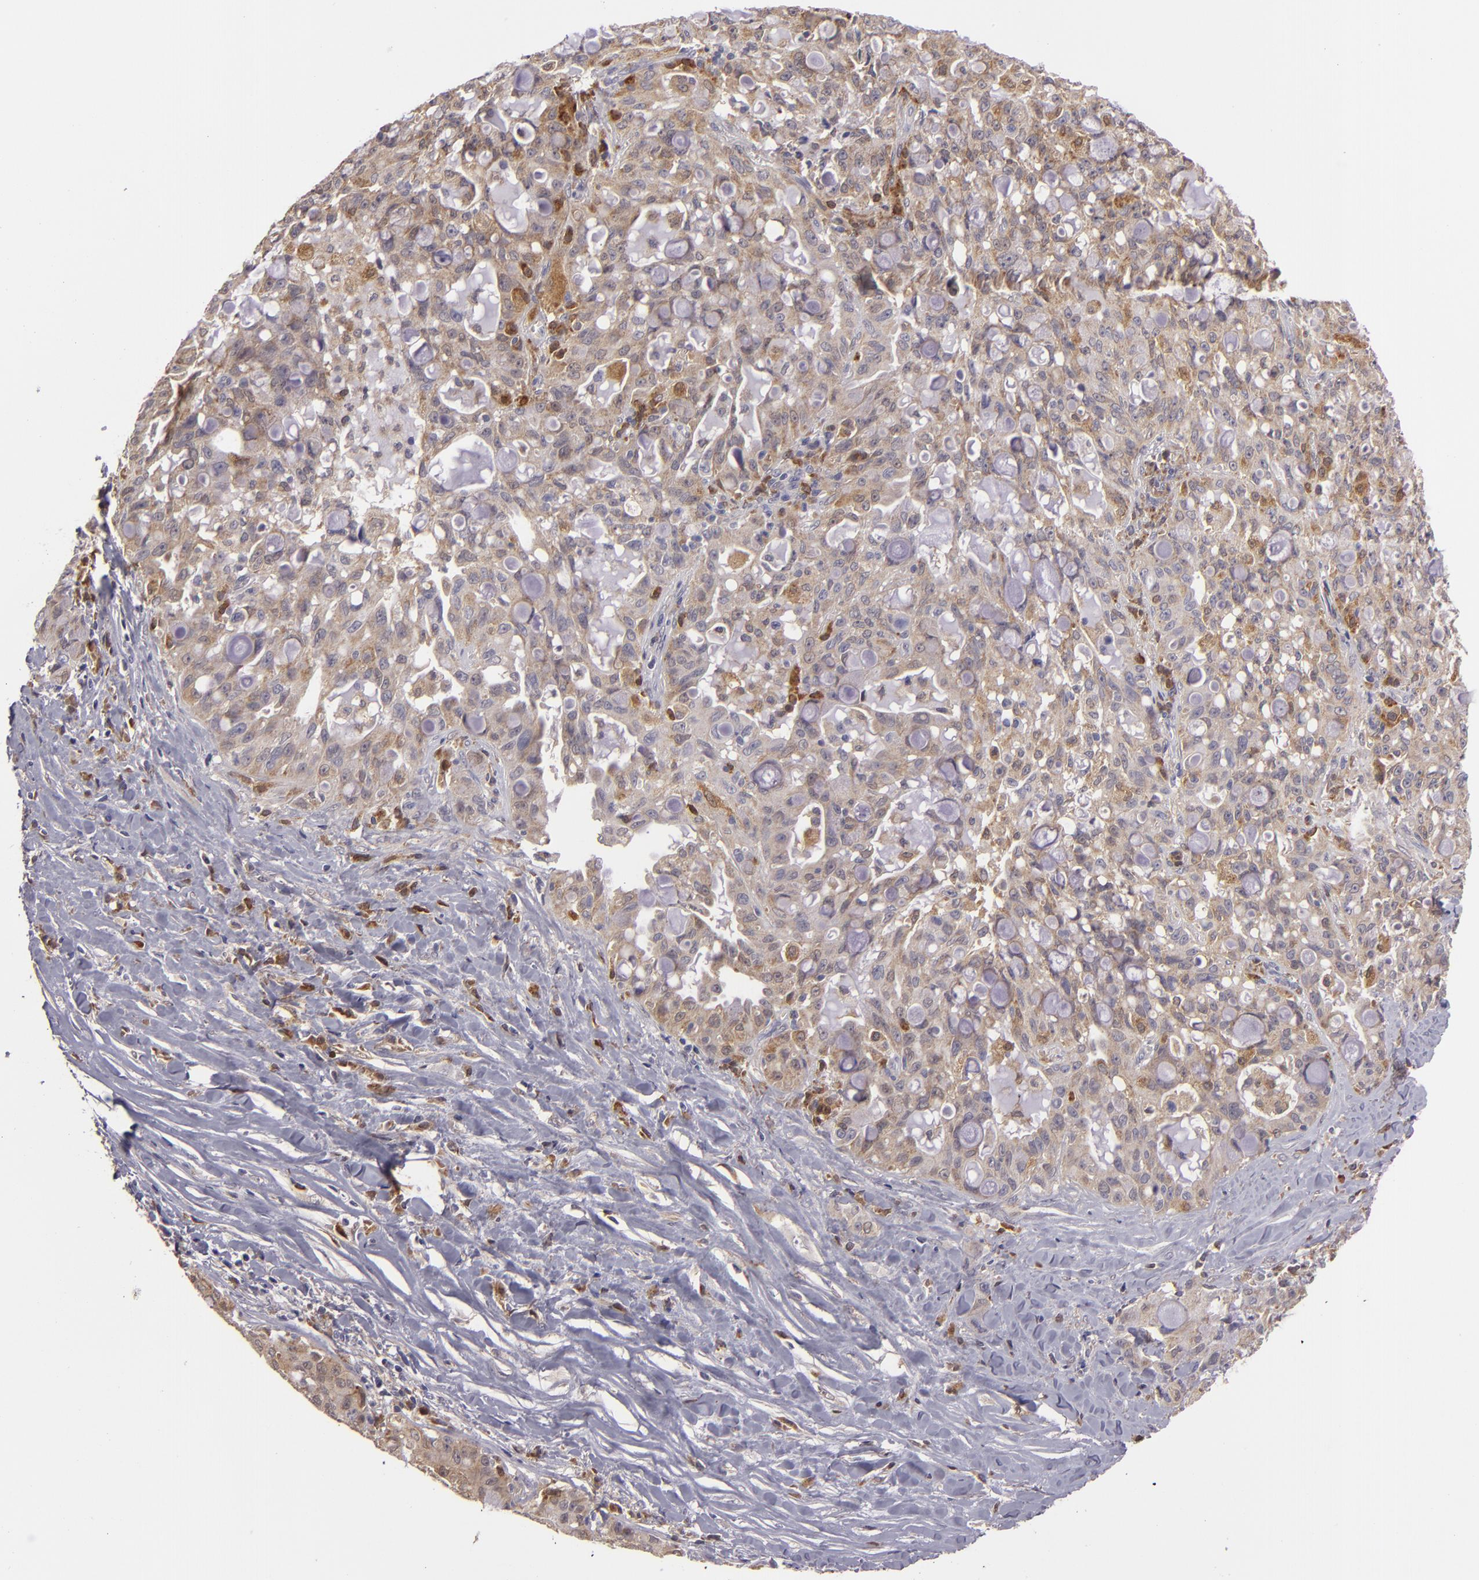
{"staining": {"intensity": "weak", "quantity": ">75%", "location": "cytoplasmic/membranous"}, "tissue": "lung cancer", "cell_type": "Tumor cells", "image_type": "cancer", "snomed": [{"axis": "morphology", "description": "Adenocarcinoma, NOS"}, {"axis": "topography", "description": "Lung"}], "caption": "Immunohistochemistry histopathology image of neoplastic tissue: human lung adenocarcinoma stained using IHC shows low levels of weak protein expression localized specifically in the cytoplasmic/membranous of tumor cells, appearing as a cytoplasmic/membranous brown color.", "gene": "FHIT", "patient": {"sex": "female", "age": 44}}